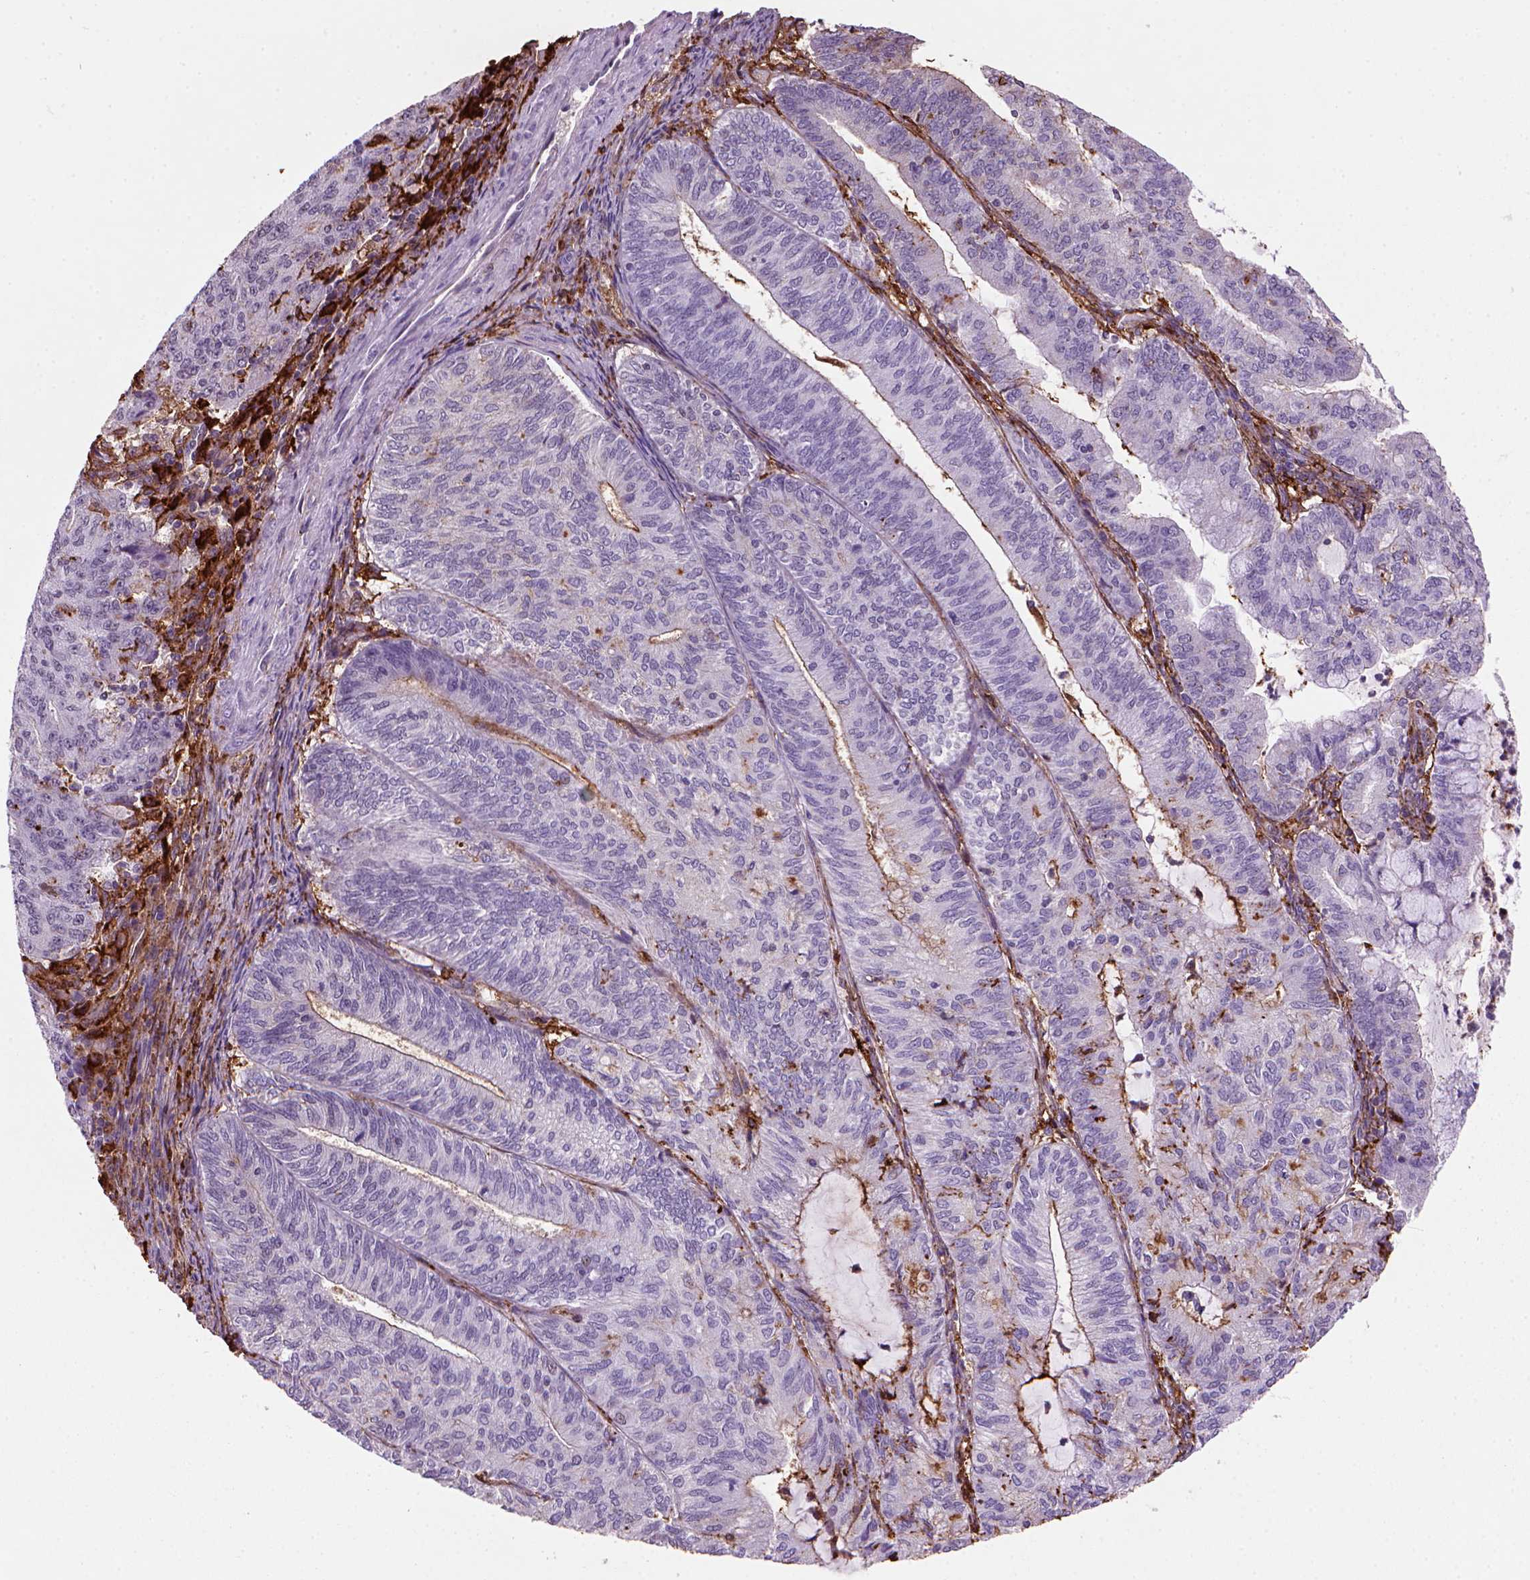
{"staining": {"intensity": "negative", "quantity": "none", "location": "none"}, "tissue": "endometrial cancer", "cell_type": "Tumor cells", "image_type": "cancer", "snomed": [{"axis": "morphology", "description": "Adenocarcinoma, NOS"}, {"axis": "topography", "description": "Endometrium"}], "caption": "This is an immunohistochemistry (IHC) image of endometrial adenocarcinoma. There is no positivity in tumor cells.", "gene": "MARCKS", "patient": {"sex": "female", "age": 82}}